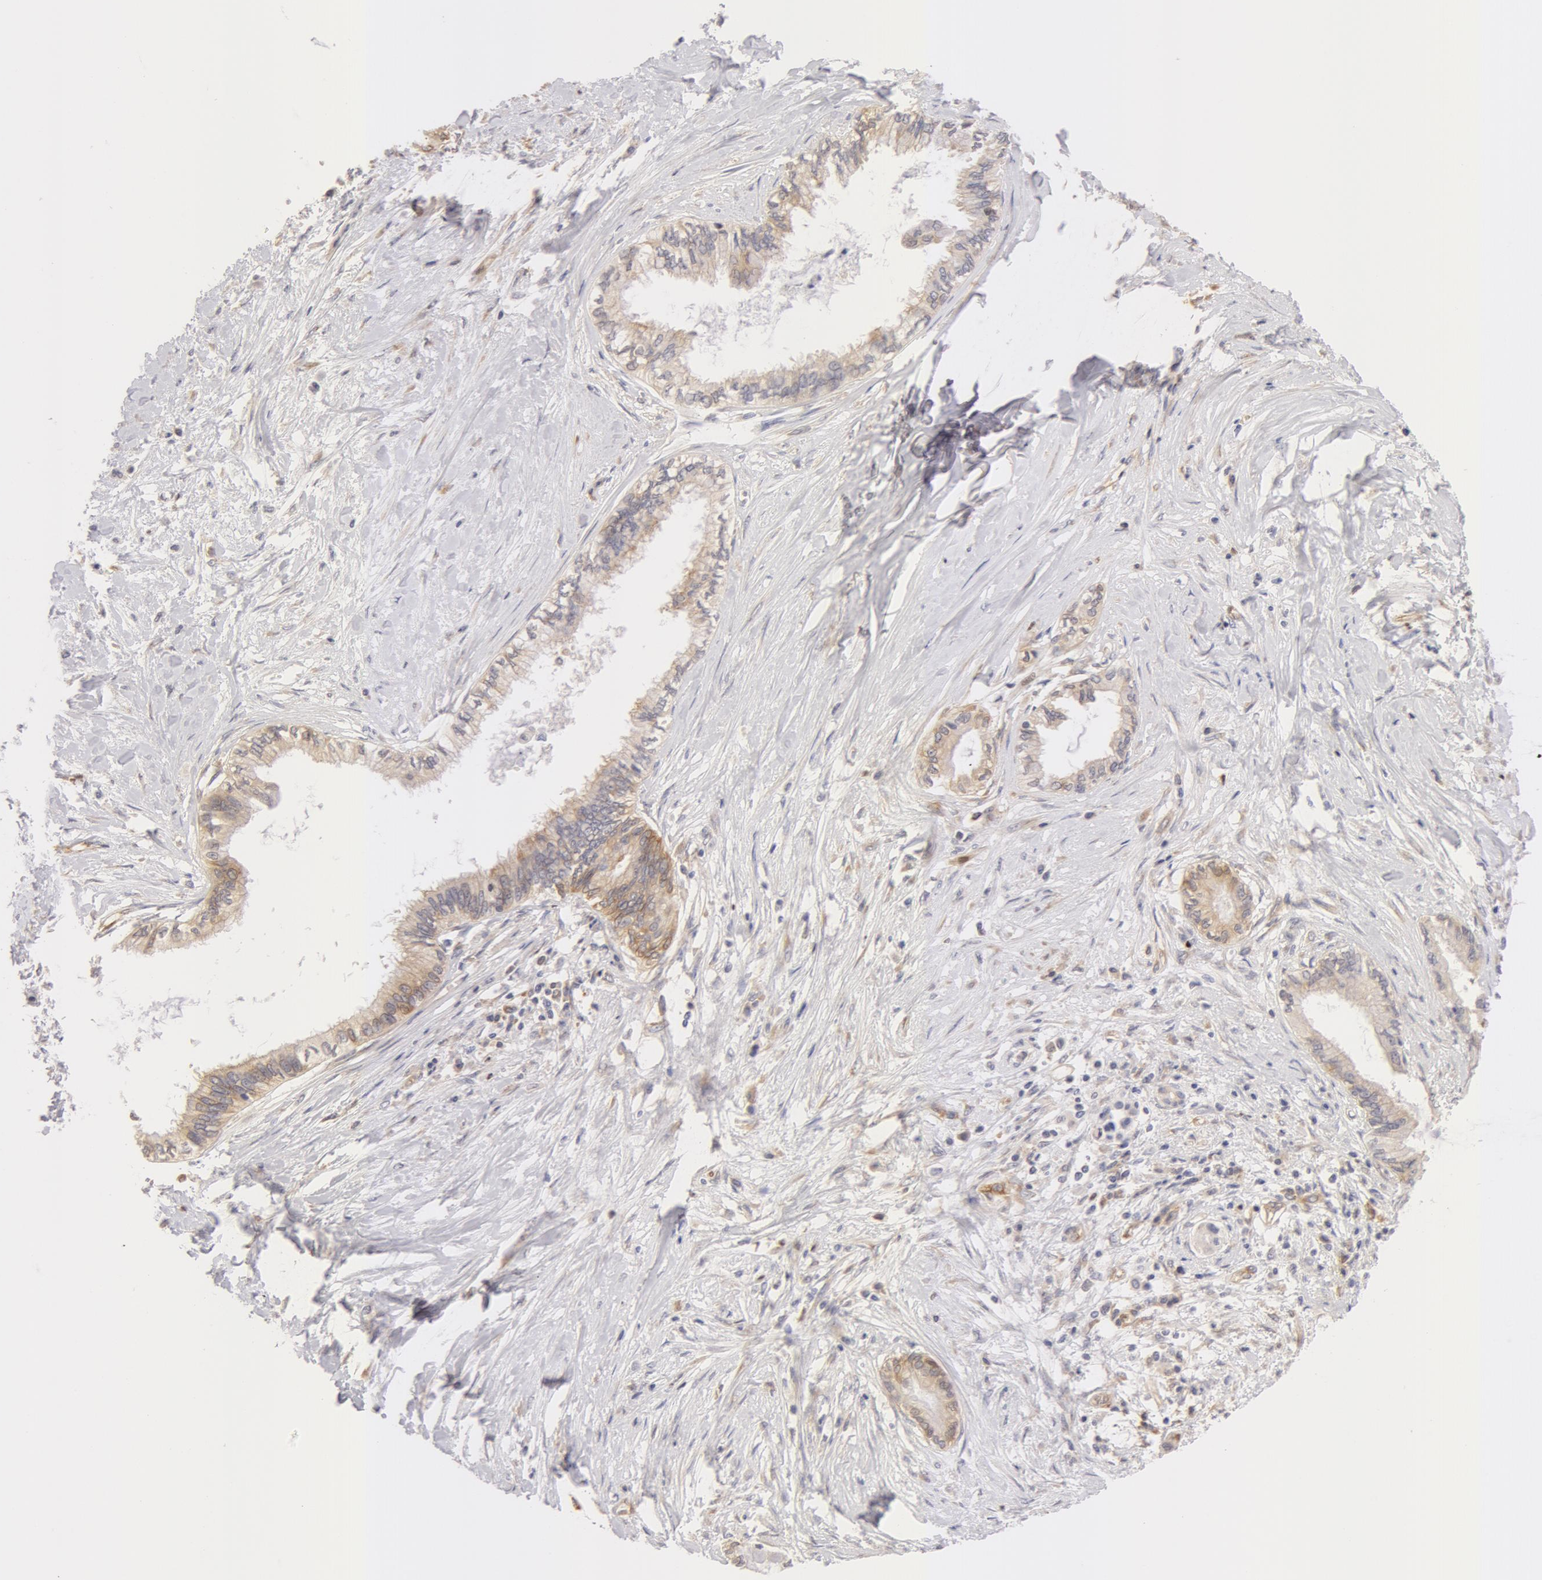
{"staining": {"intensity": "negative", "quantity": "none", "location": "none"}, "tissue": "pancreatic cancer", "cell_type": "Tumor cells", "image_type": "cancer", "snomed": [{"axis": "morphology", "description": "Adenocarcinoma, NOS"}, {"axis": "topography", "description": "Pancreas"}], "caption": "Protein analysis of pancreatic cancer (adenocarcinoma) shows no significant expression in tumor cells.", "gene": "DDX3Y", "patient": {"sex": "female", "age": 64}}